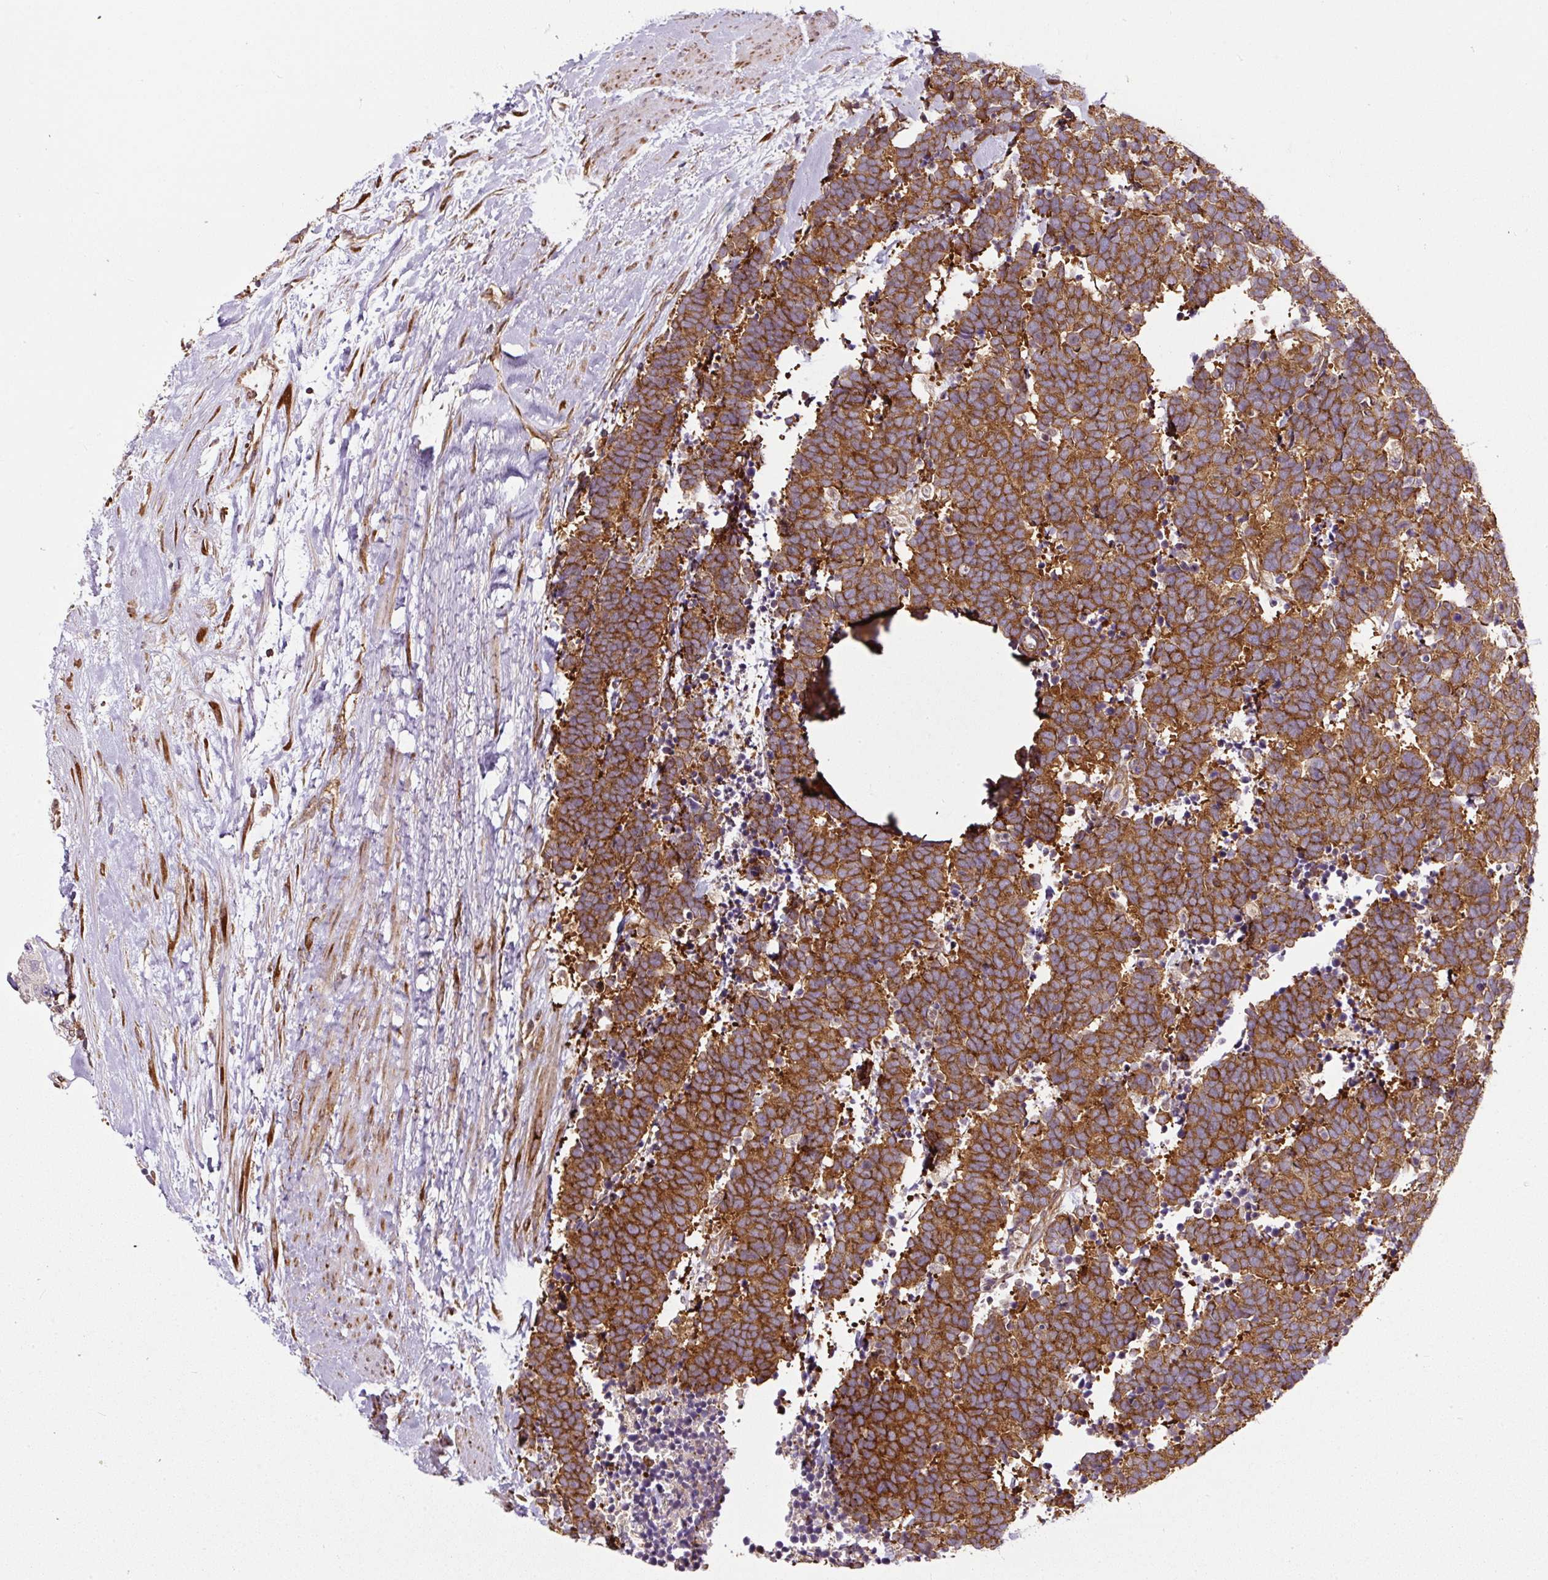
{"staining": {"intensity": "moderate", "quantity": ">75%", "location": "cytoplasmic/membranous"}, "tissue": "carcinoid", "cell_type": "Tumor cells", "image_type": "cancer", "snomed": [{"axis": "morphology", "description": "Carcinoma, NOS"}, {"axis": "morphology", "description": "Carcinoid, malignant, NOS"}, {"axis": "topography", "description": "Prostate"}], "caption": "Carcinoid stained for a protein displays moderate cytoplasmic/membranous positivity in tumor cells.", "gene": "KDM4E", "patient": {"sex": "male", "age": 57}}